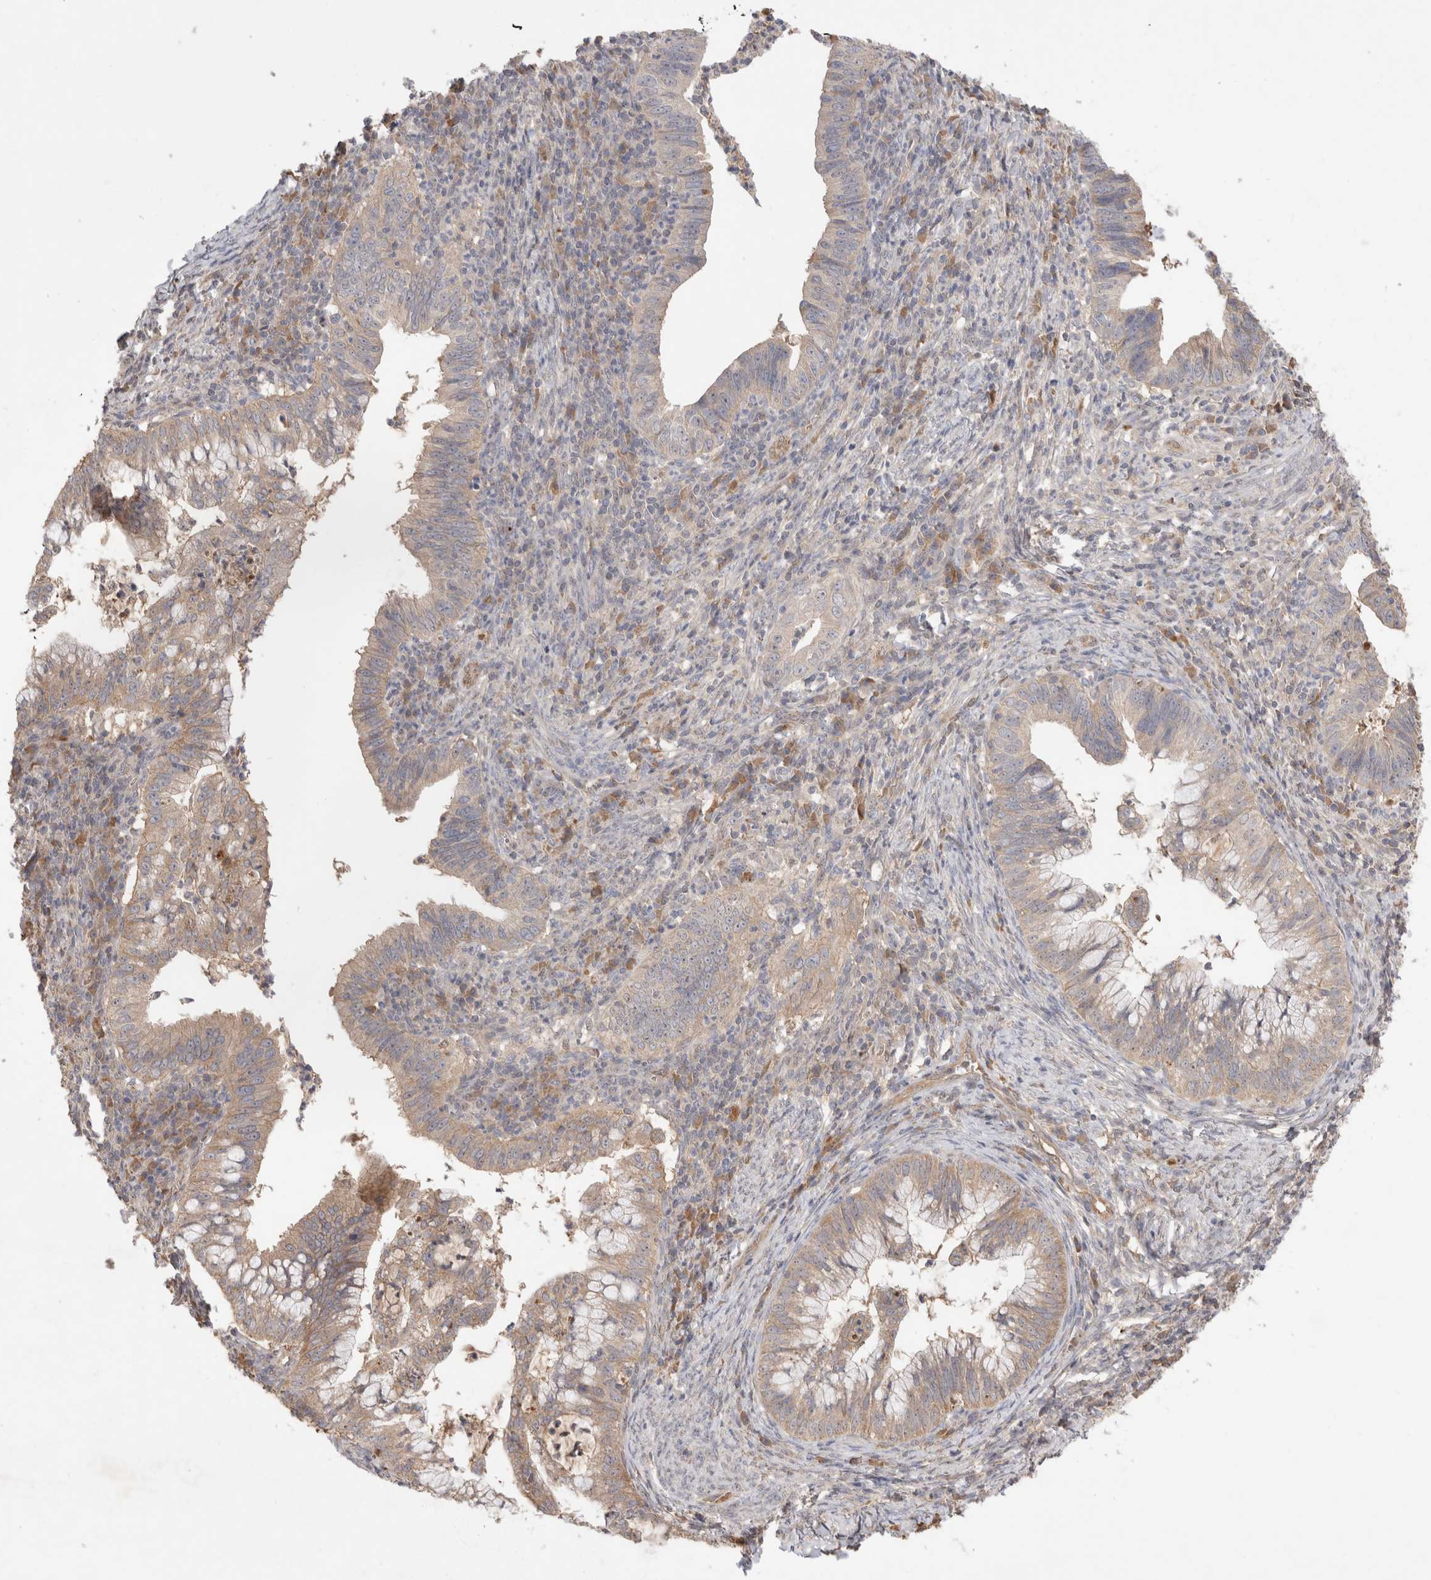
{"staining": {"intensity": "weak", "quantity": ">75%", "location": "cytoplasmic/membranous"}, "tissue": "cervical cancer", "cell_type": "Tumor cells", "image_type": "cancer", "snomed": [{"axis": "morphology", "description": "Adenocarcinoma, NOS"}, {"axis": "topography", "description": "Cervix"}], "caption": "Immunohistochemistry (IHC) (DAB) staining of cervical adenocarcinoma reveals weak cytoplasmic/membranous protein expression in approximately >75% of tumor cells.", "gene": "FAM221A", "patient": {"sex": "female", "age": 36}}